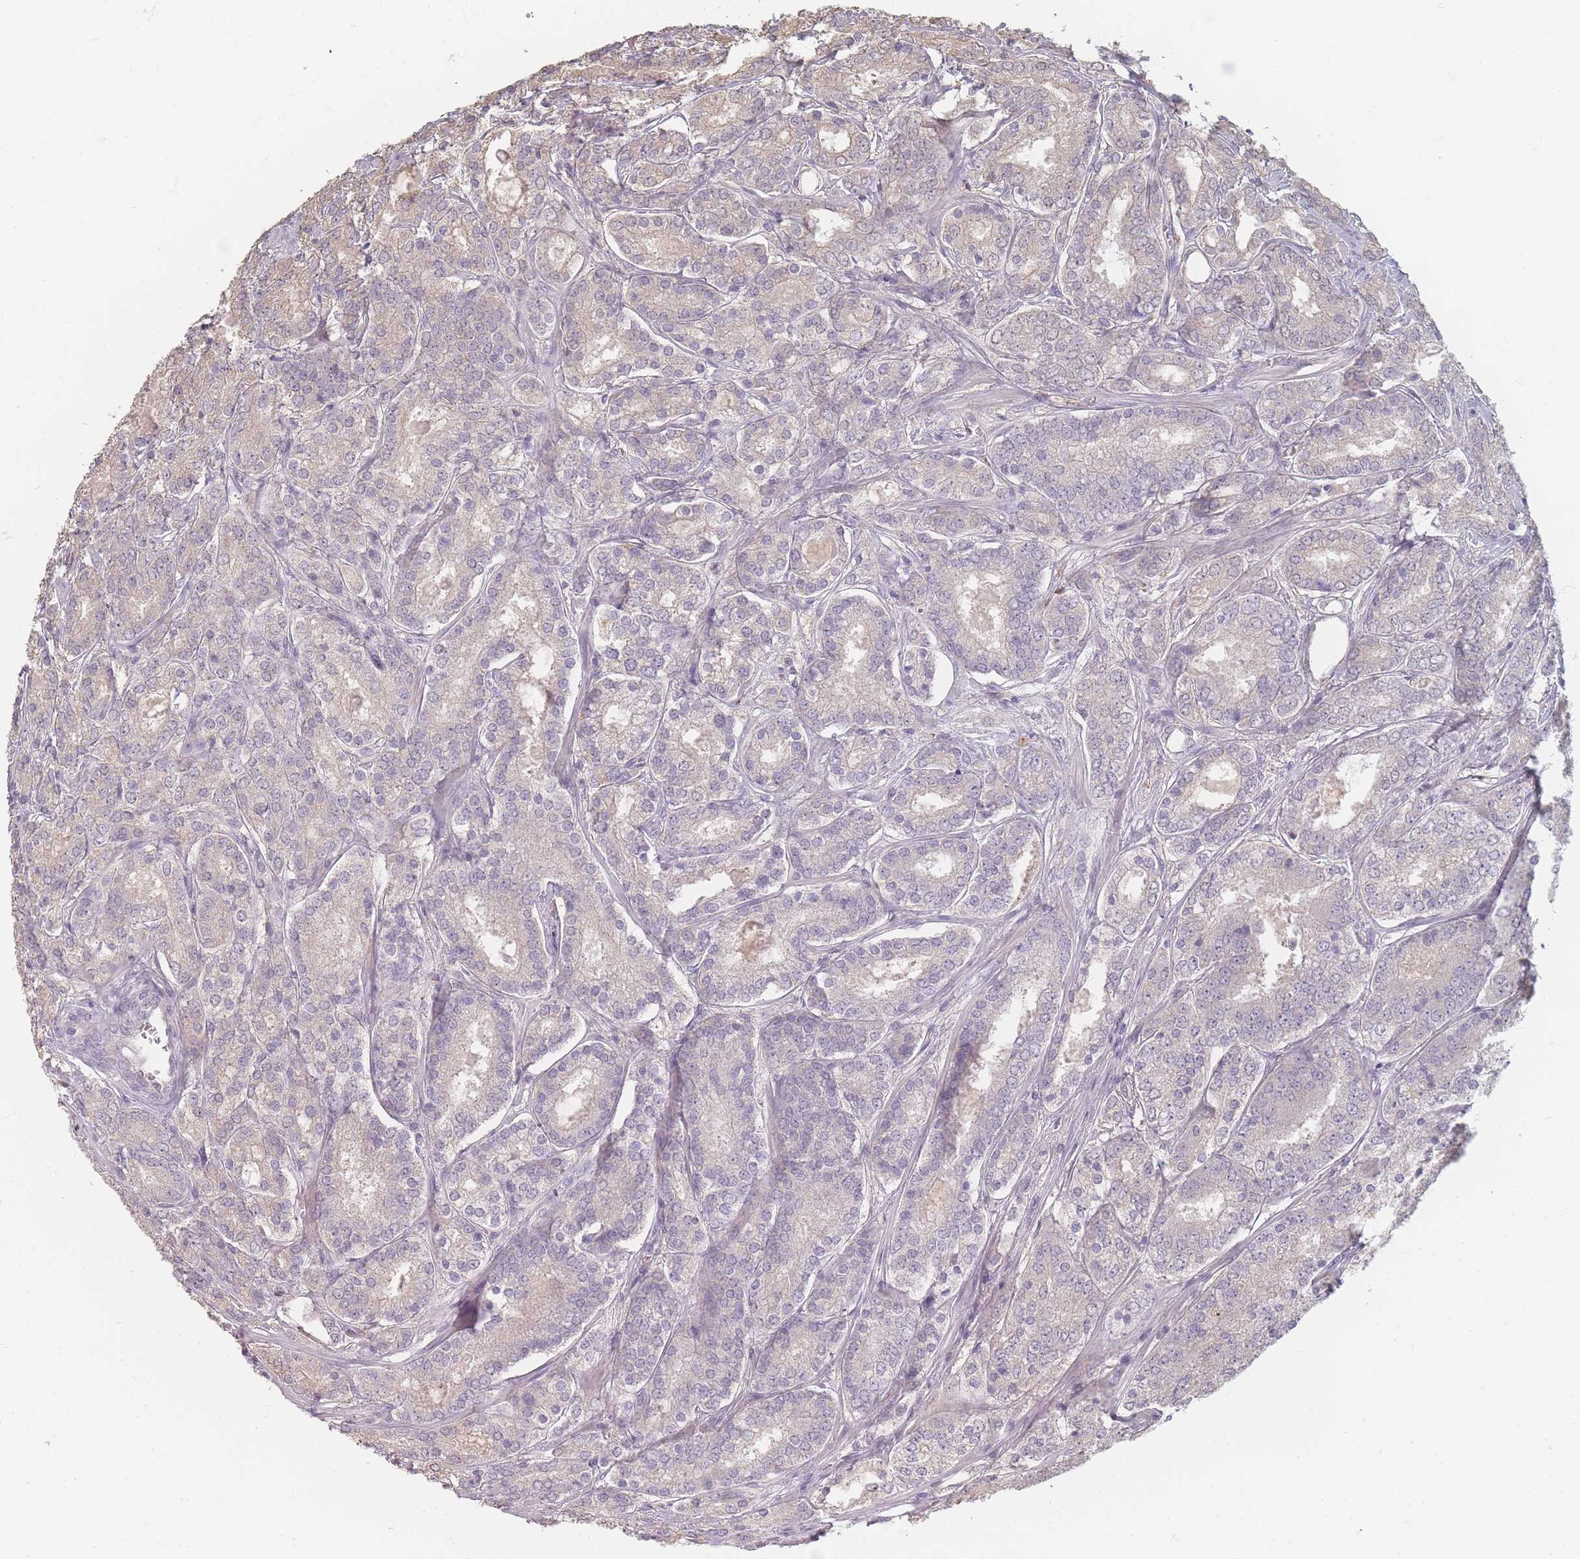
{"staining": {"intensity": "negative", "quantity": "none", "location": "none"}, "tissue": "prostate cancer", "cell_type": "Tumor cells", "image_type": "cancer", "snomed": [{"axis": "morphology", "description": "Adenocarcinoma, High grade"}, {"axis": "topography", "description": "Prostate"}], "caption": "Prostate high-grade adenocarcinoma stained for a protein using IHC exhibits no staining tumor cells.", "gene": "RFTN1", "patient": {"sex": "male", "age": 63}}